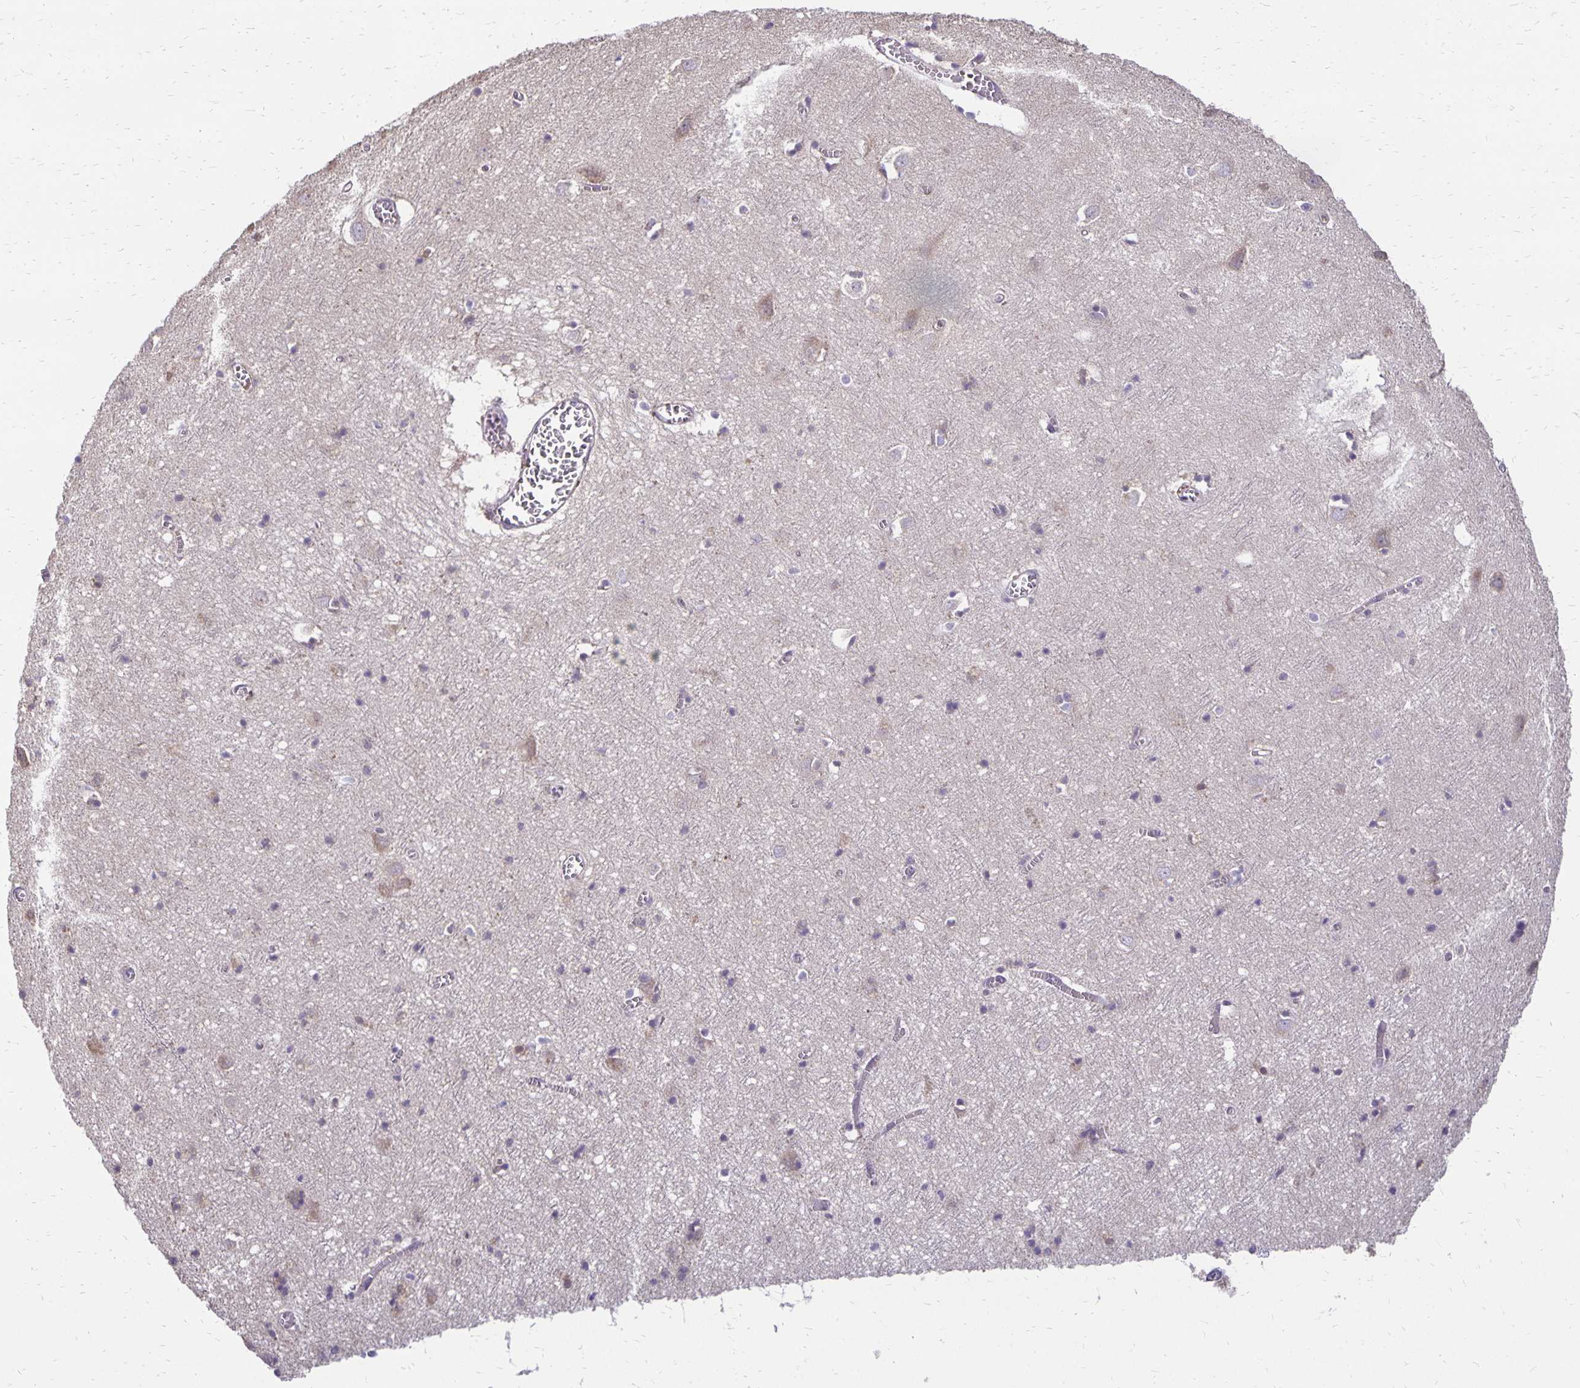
{"staining": {"intensity": "negative", "quantity": "none", "location": "none"}, "tissue": "cerebral cortex", "cell_type": "Endothelial cells", "image_type": "normal", "snomed": [{"axis": "morphology", "description": "Normal tissue, NOS"}, {"axis": "topography", "description": "Cerebral cortex"}], "caption": "Immunohistochemical staining of normal cerebral cortex displays no significant expression in endothelial cells.", "gene": "FN3K", "patient": {"sex": "male", "age": 70}}